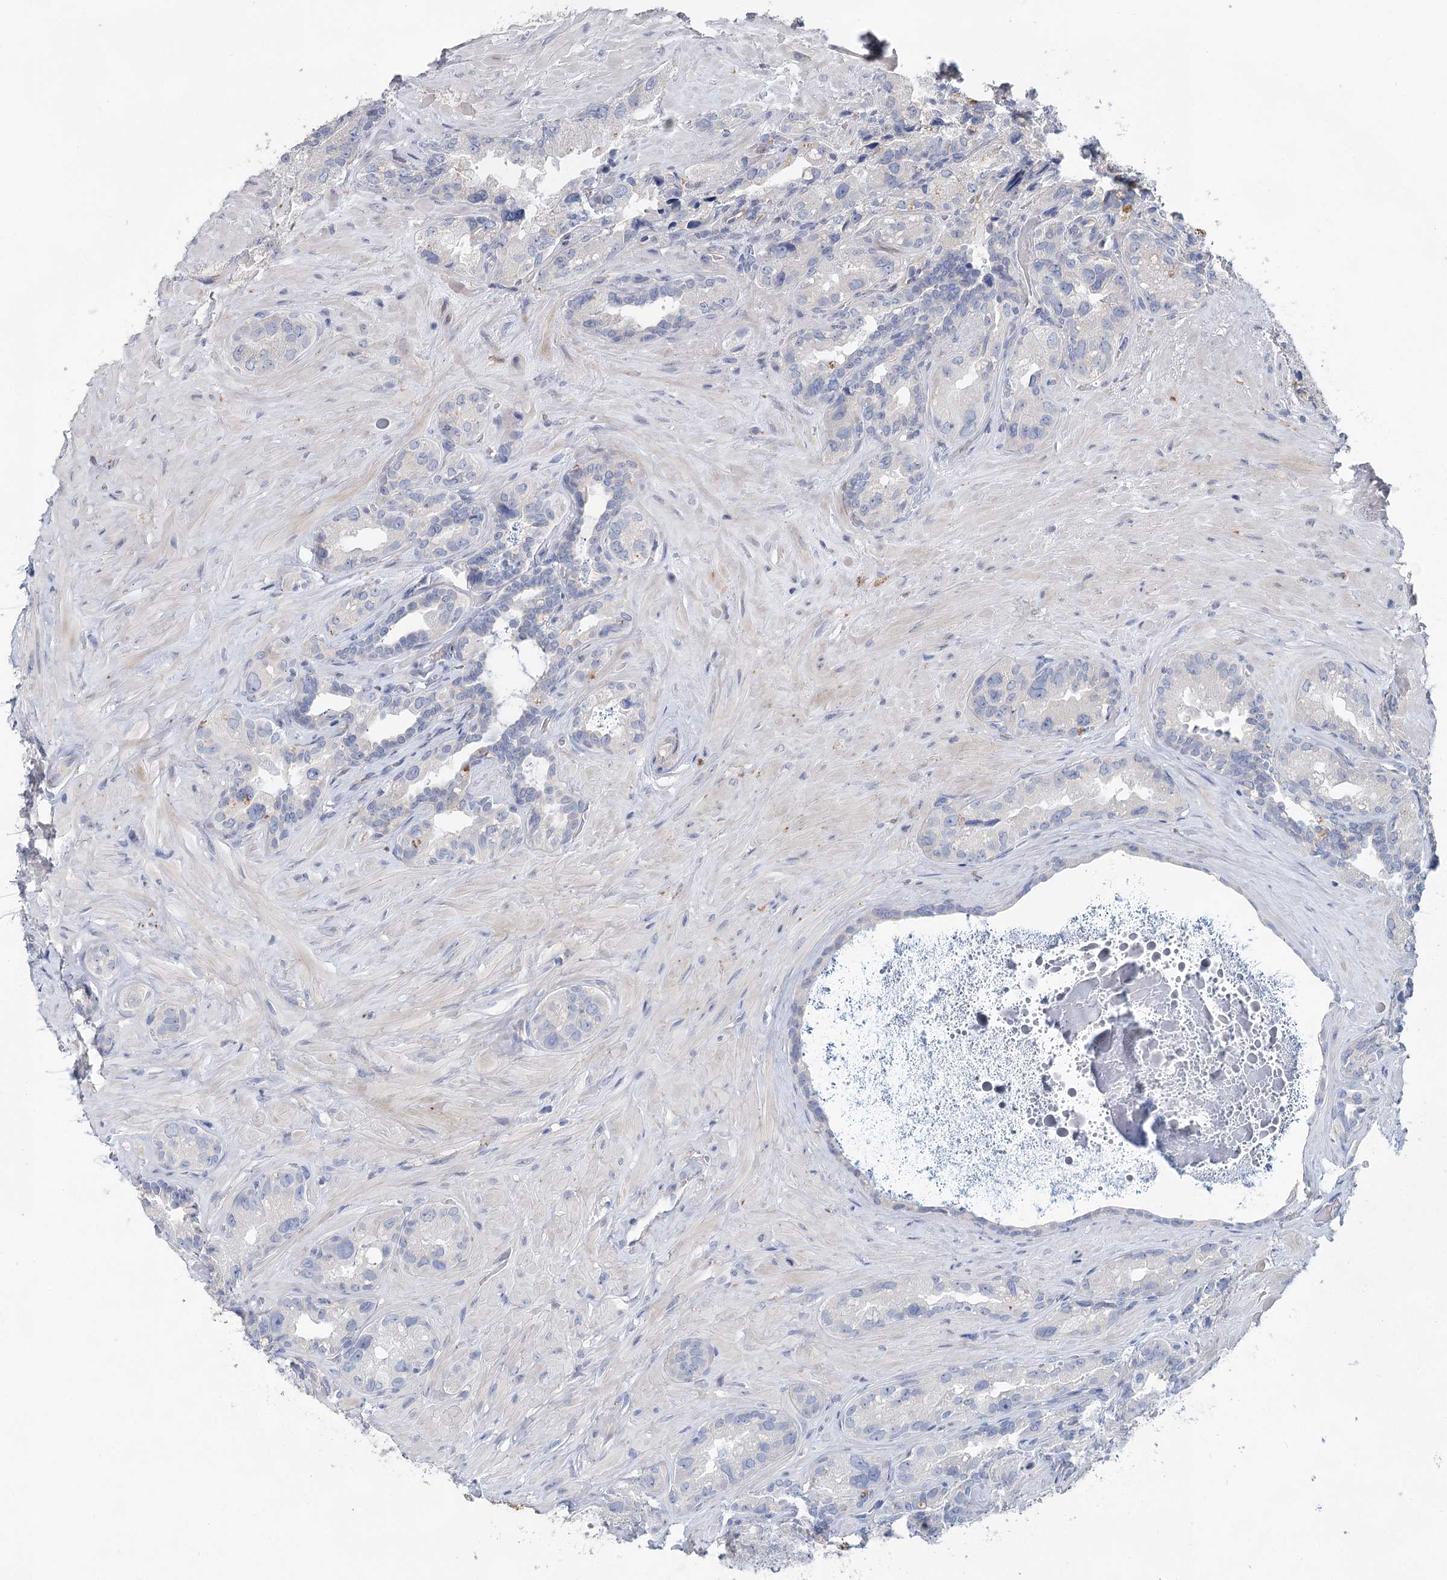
{"staining": {"intensity": "moderate", "quantity": "<25%", "location": "cytoplasmic/membranous"}, "tissue": "seminal vesicle", "cell_type": "Glandular cells", "image_type": "normal", "snomed": [{"axis": "morphology", "description": "Normal tissue, NOS"}, {"axis": "topography", "description": "Seminal veicle"}, {"axis": "topography", "description": "Peripheral nerve tissue"}], "caption": "Protein staining of unremarkable seminal vesicle demonstrates moderate cytoplasmic/membranous expression in about <25% of glandular cells.", "gene": "SLC19A3", "patient": {"sex": "male", "age": 67}}